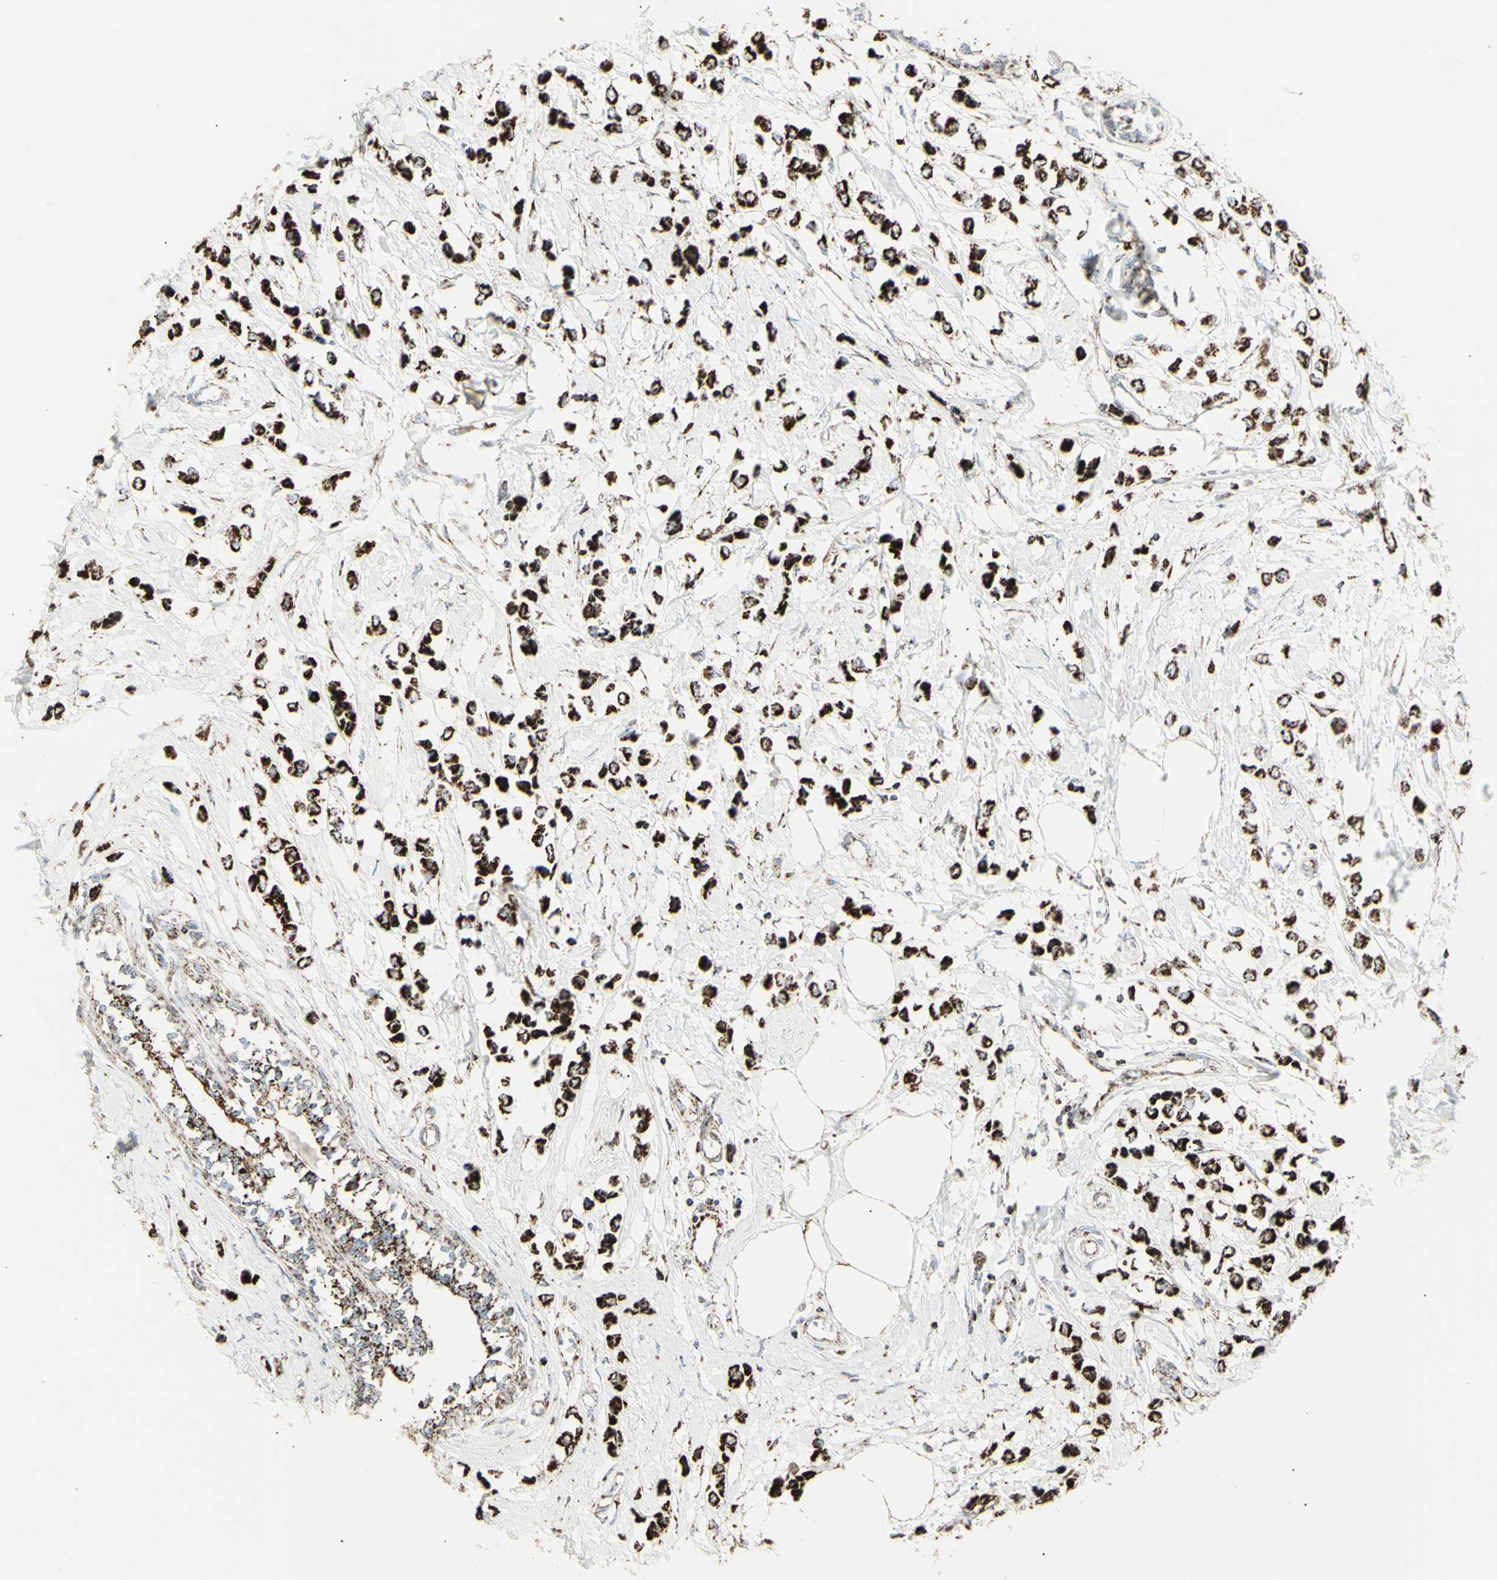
{"staining": {"intensity": "strong", "quantity": ">75%", "location": "cytoplasmic/membranous"}, "tissue": "breast cancer", "cell_type": "Tumor cells", "image_type": "cancer", "snomed": [{"axis": "morphology", "description": "Lobular carcinoma"}, {"axis": "topography", "description": "Breast"}], "caption": "Immunohistochemistry (DAB (3,3'-diaminobenzidine)) staining of breast cancer (lobular carcinoma) reveals strong cytoplasmic/membranous protein staining in about >75% of tumor cells. Nuclei are stained in blue.", "gene": "PLGRKT", "patient": {"sex": "female", "age": 51}}